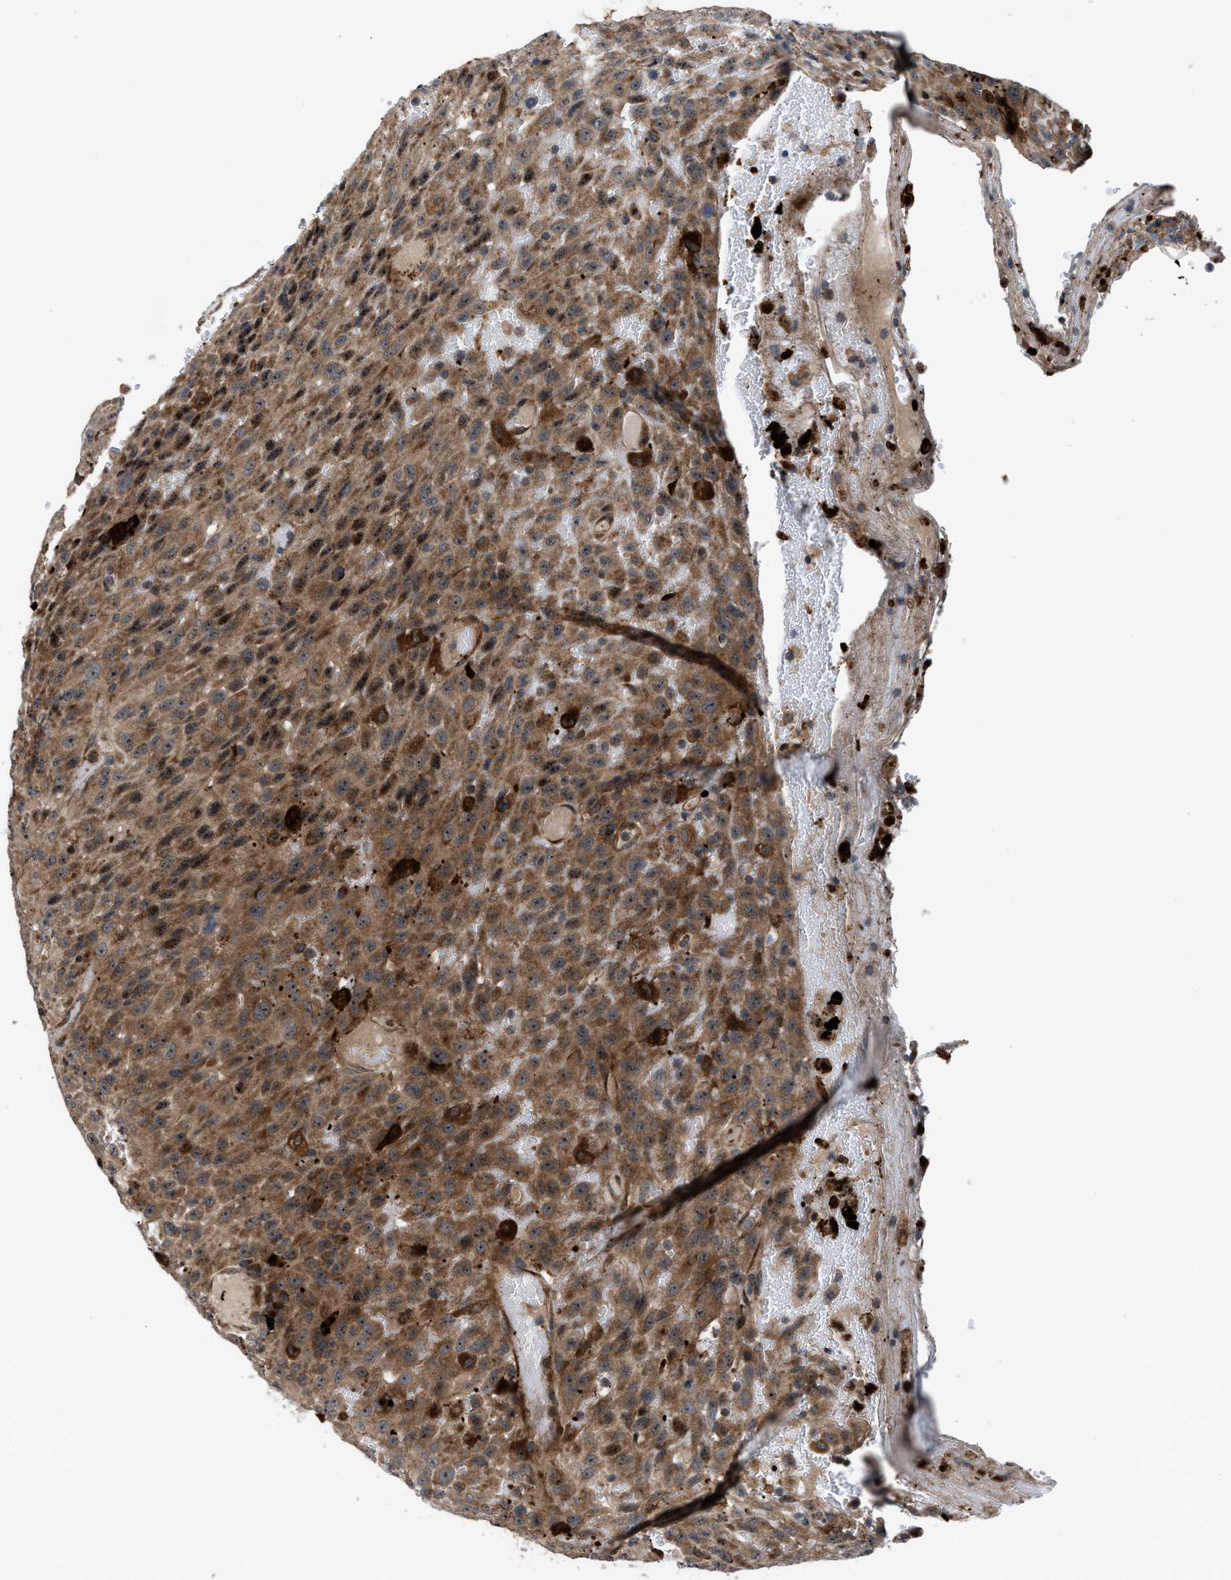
{"staining": {"intensity": "strong", "quantity": ">75%", "location": "cytoplasmic/membranous"}, "tissue": "urothelial cancer", "cell_type": "Tumor cells", "image_type": "cancer", "snomed": [{"axis": "morphology", "description": "Urothelial carcinoma, High grade"}, {"axis": "topography", "description": "Urinary bladder"}], "caption": "Immunohistochemical staining of urothelial cancer exhibits high levels of strong cytoplasmic/membranous positivity in about >75% of tumor cells. (DAB = brown stain, brightfield microscopy at high magnification).", "gene": "AP3M2", "patient": {"sex": "male", "age": 66}}